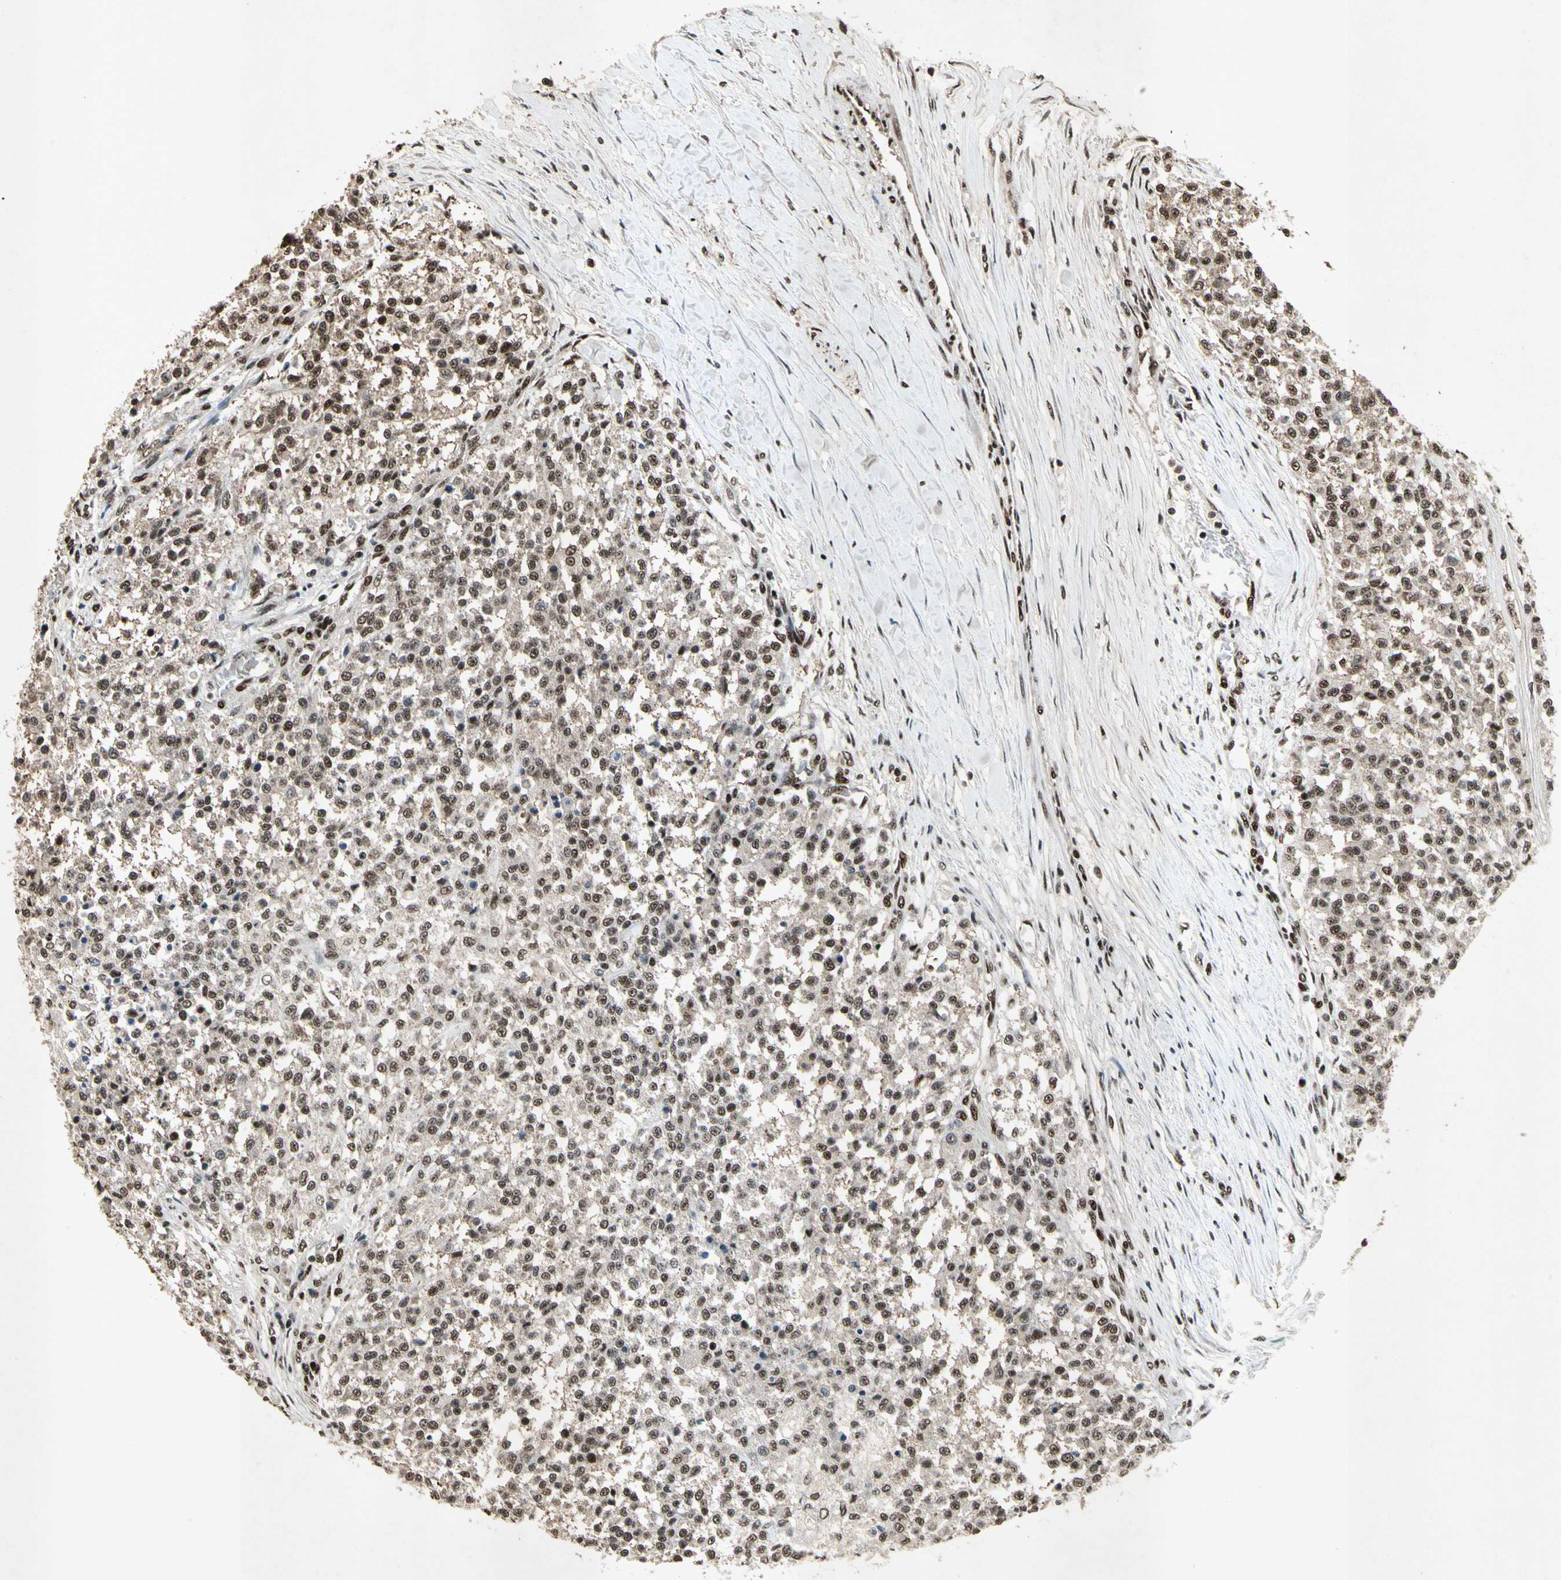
{"staining": {"intensity": "moderate", "quantity": ">75%", "location": "nuclear"}, "tissue": "testis cancer", "cell_type": "Tumor cells", "image_type": "cancer", "snomed": [{"axis": "morphology", "description": "Seminoma, NOS"}, {"axis": "topography", "description": "Testis"}], "caption": "Immunohistochemistry (IHC) image of neoplastic tissue: human testis cancer stained using IHC shows medium levels of moderate protein expression localized specifically in the nuclear of tumor cells, appearing as a nuclear brown color.", "gene": "TBX2", "patient": {"sex": "male", "age": 59}}